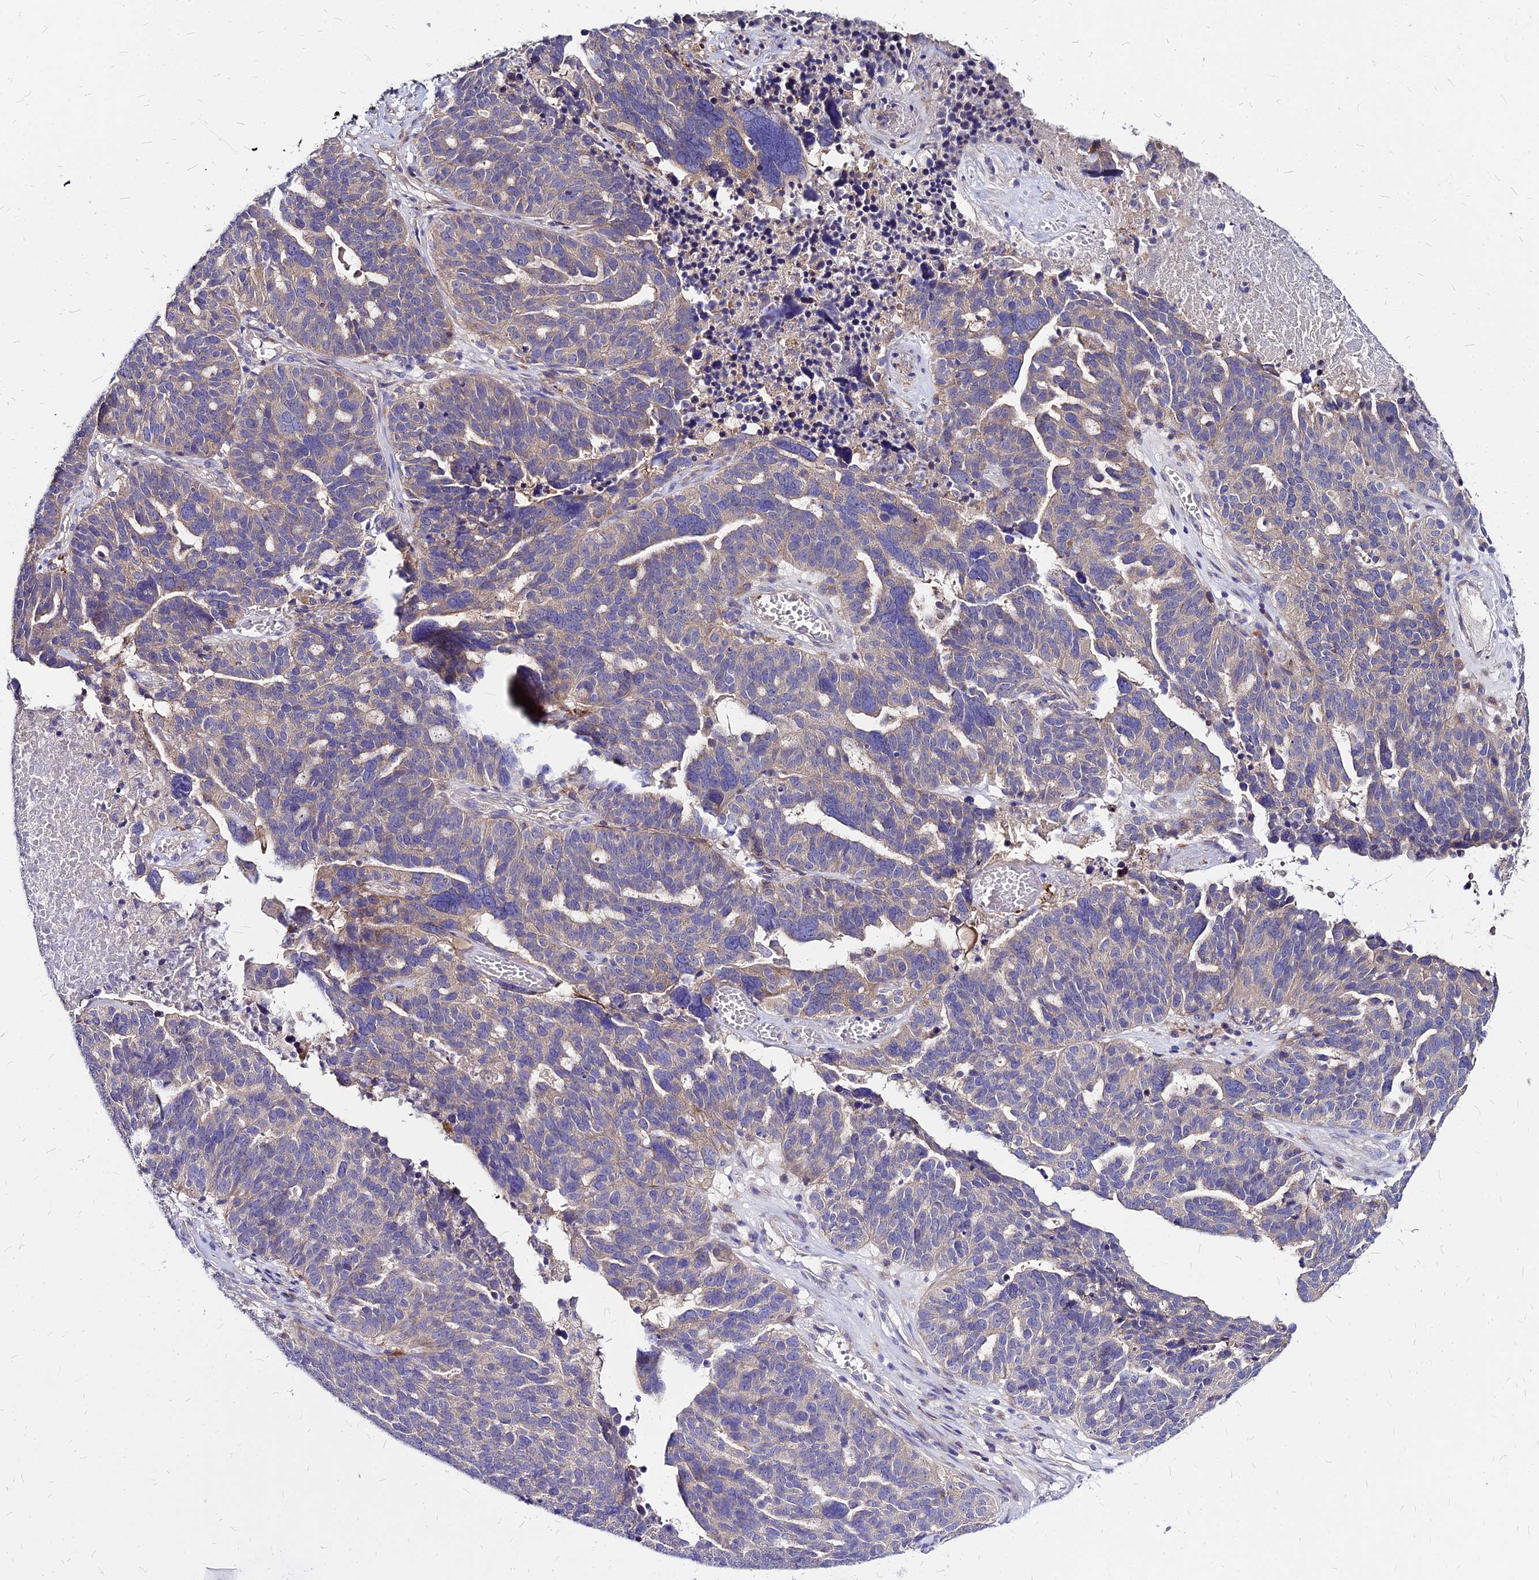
{"staining": {"intensity": "weak", "quantity": "<25%", "location": "cytoplasmic/membranous"}, "tissue": "ovarian cancer", "cell_type": "Tumor cells", "image_type": "cancer", "snomed": [{"axis": "morphology", "description": "Cystadenocarcinoma, serous, NOS"}, {"axis": "topography", "description": "Ovary"}], "caption": "An immunohistochemistry (IHC) histopathology image of ovarian serous cystadenocarcinoma is shown. There is no staining in tumor cells of ovarian serous cystadenocarcinoma.", "gene": "COMMD10", "patient": {"sex": "female", "age": 59}}